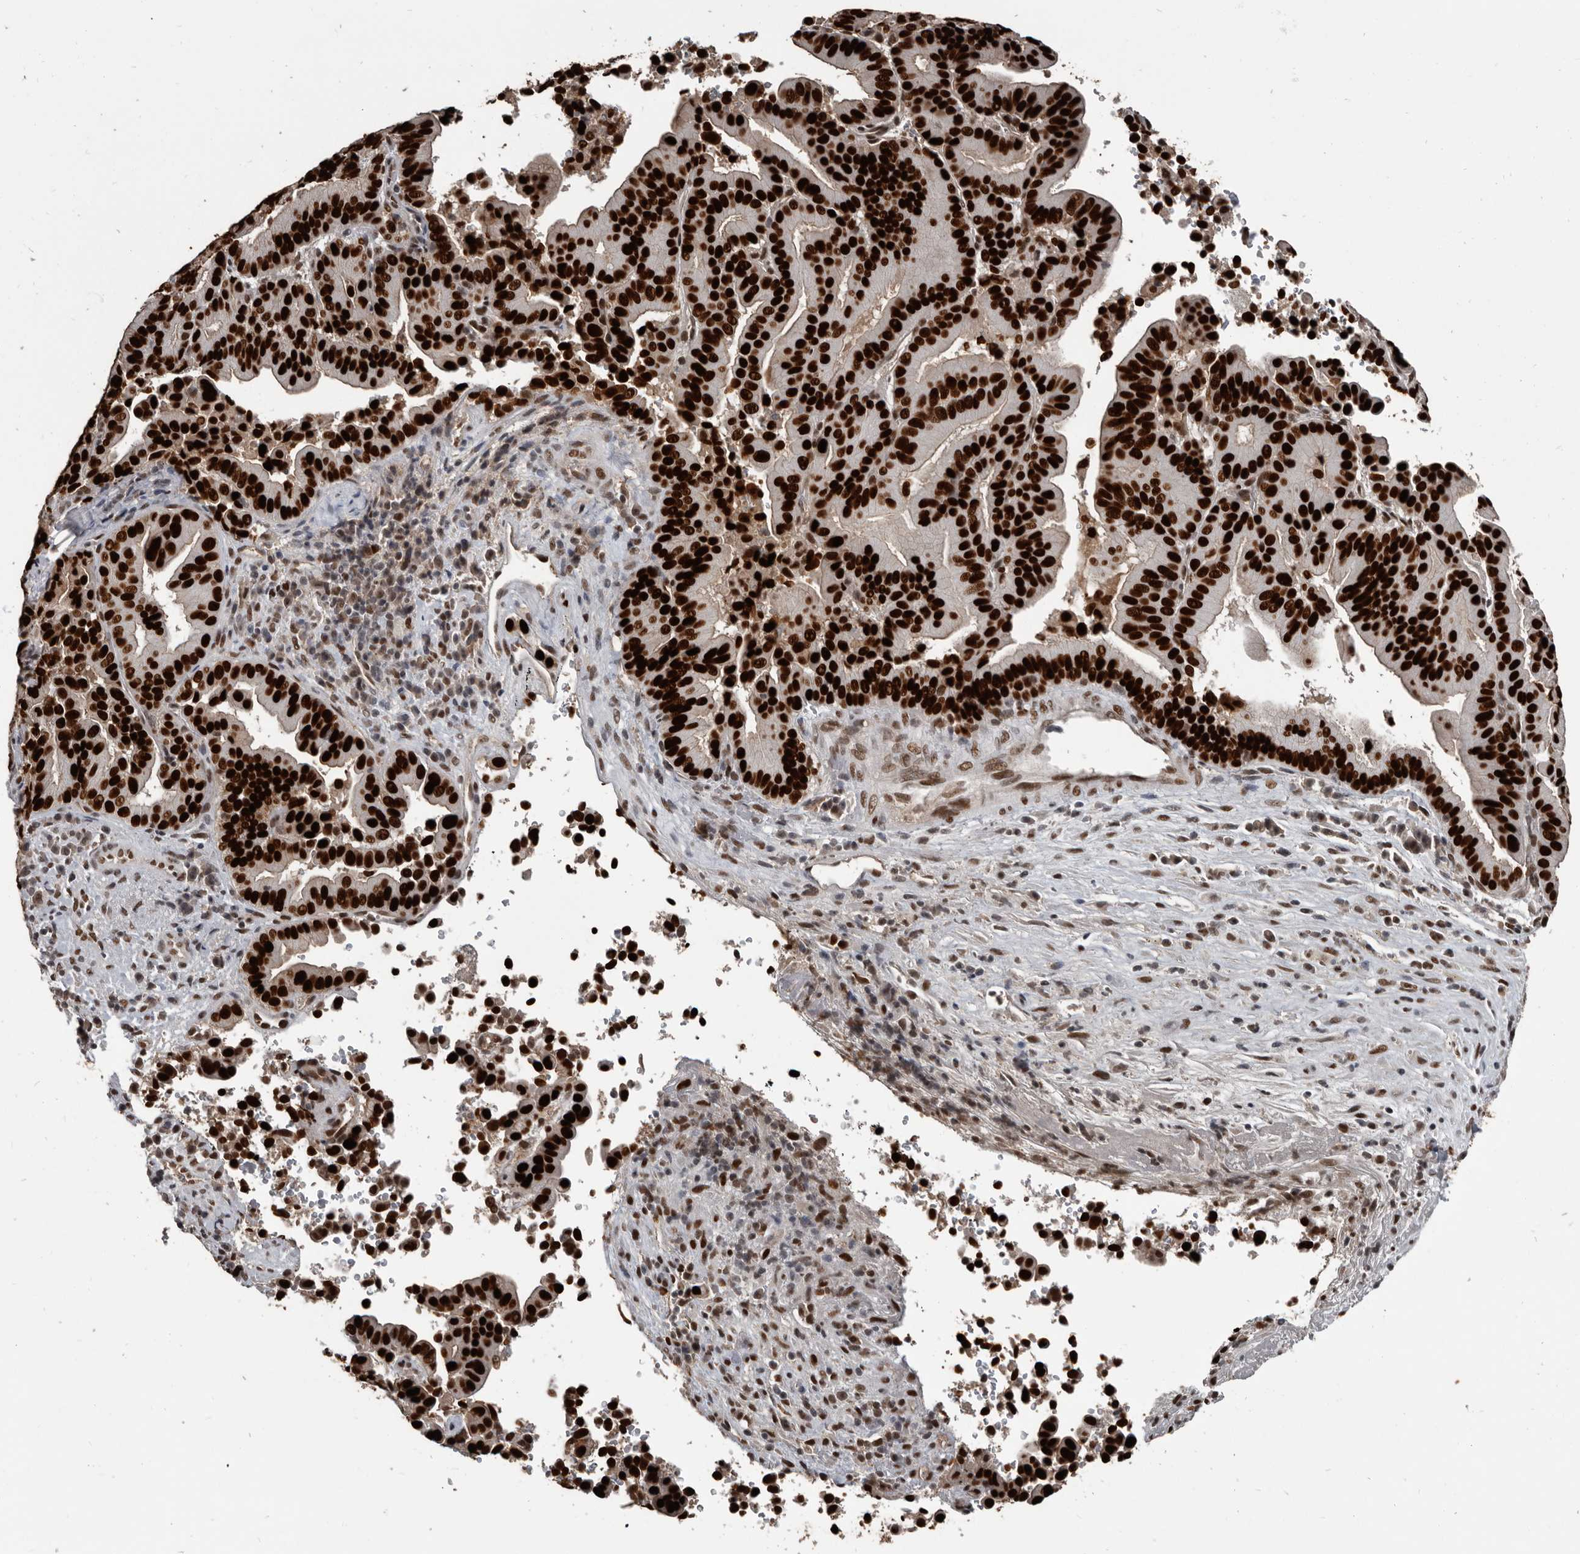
{"staining": {"intensity": "strong", "quantity": ">75%", "location": "nuclear"}, "tissue": "liver cancer", "cell_type": "Tumor cells", "image_type": "cancer", "snomed": [{"axis": "morphology", "description": "Cholangiocarcinoma"}, {"axis": "topography", "description": "Liver"}], "caption": "Cholangiocarcinoma (liver) stained for a protein reveals strong nuclear positivity in tumor cells.", "gene": "CHD1L", "patient": {"sex": "female", "age": 75}}